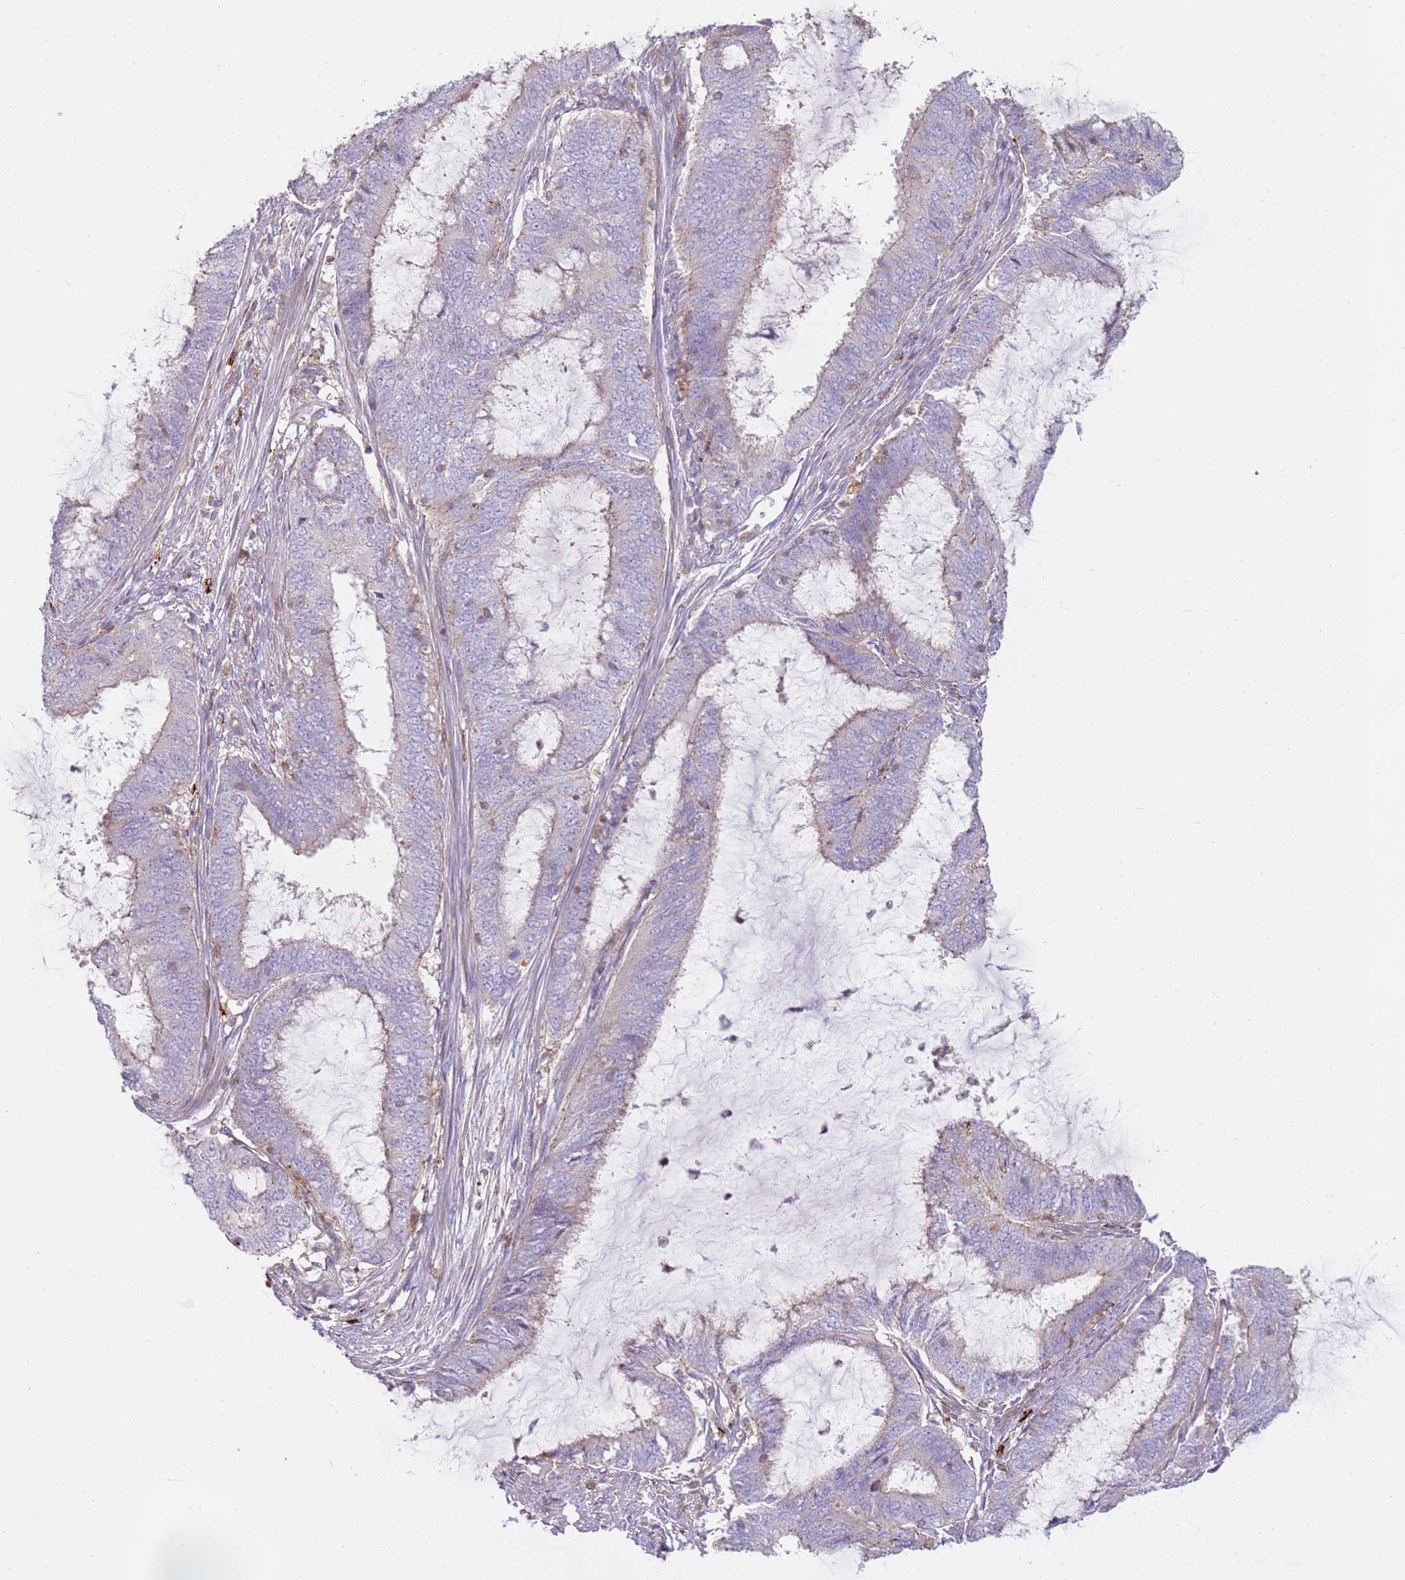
{"staining": {"intensity": "negative", "quantity": "none", "location": "none"}, "tissue": "endometrial cancer", "cell_type": "Tumor cells", "image_type": "cancer", "snomed": [{"axis": "morphology", "description": "Adenocarcinoma, NOS"}, {"axis": "topography", "description": "Endometrium"}], "caption": "High magnification brightfield microscopy of adenocarcinoma (endometrial) stained with DAB (3,3'-diaminobenzidine) (brown) and counterstained with hematoxylin (blue): tumor cells show no significant expression.", "gene": "FPR1", "patient": {"sex": "female", "age": 51}}